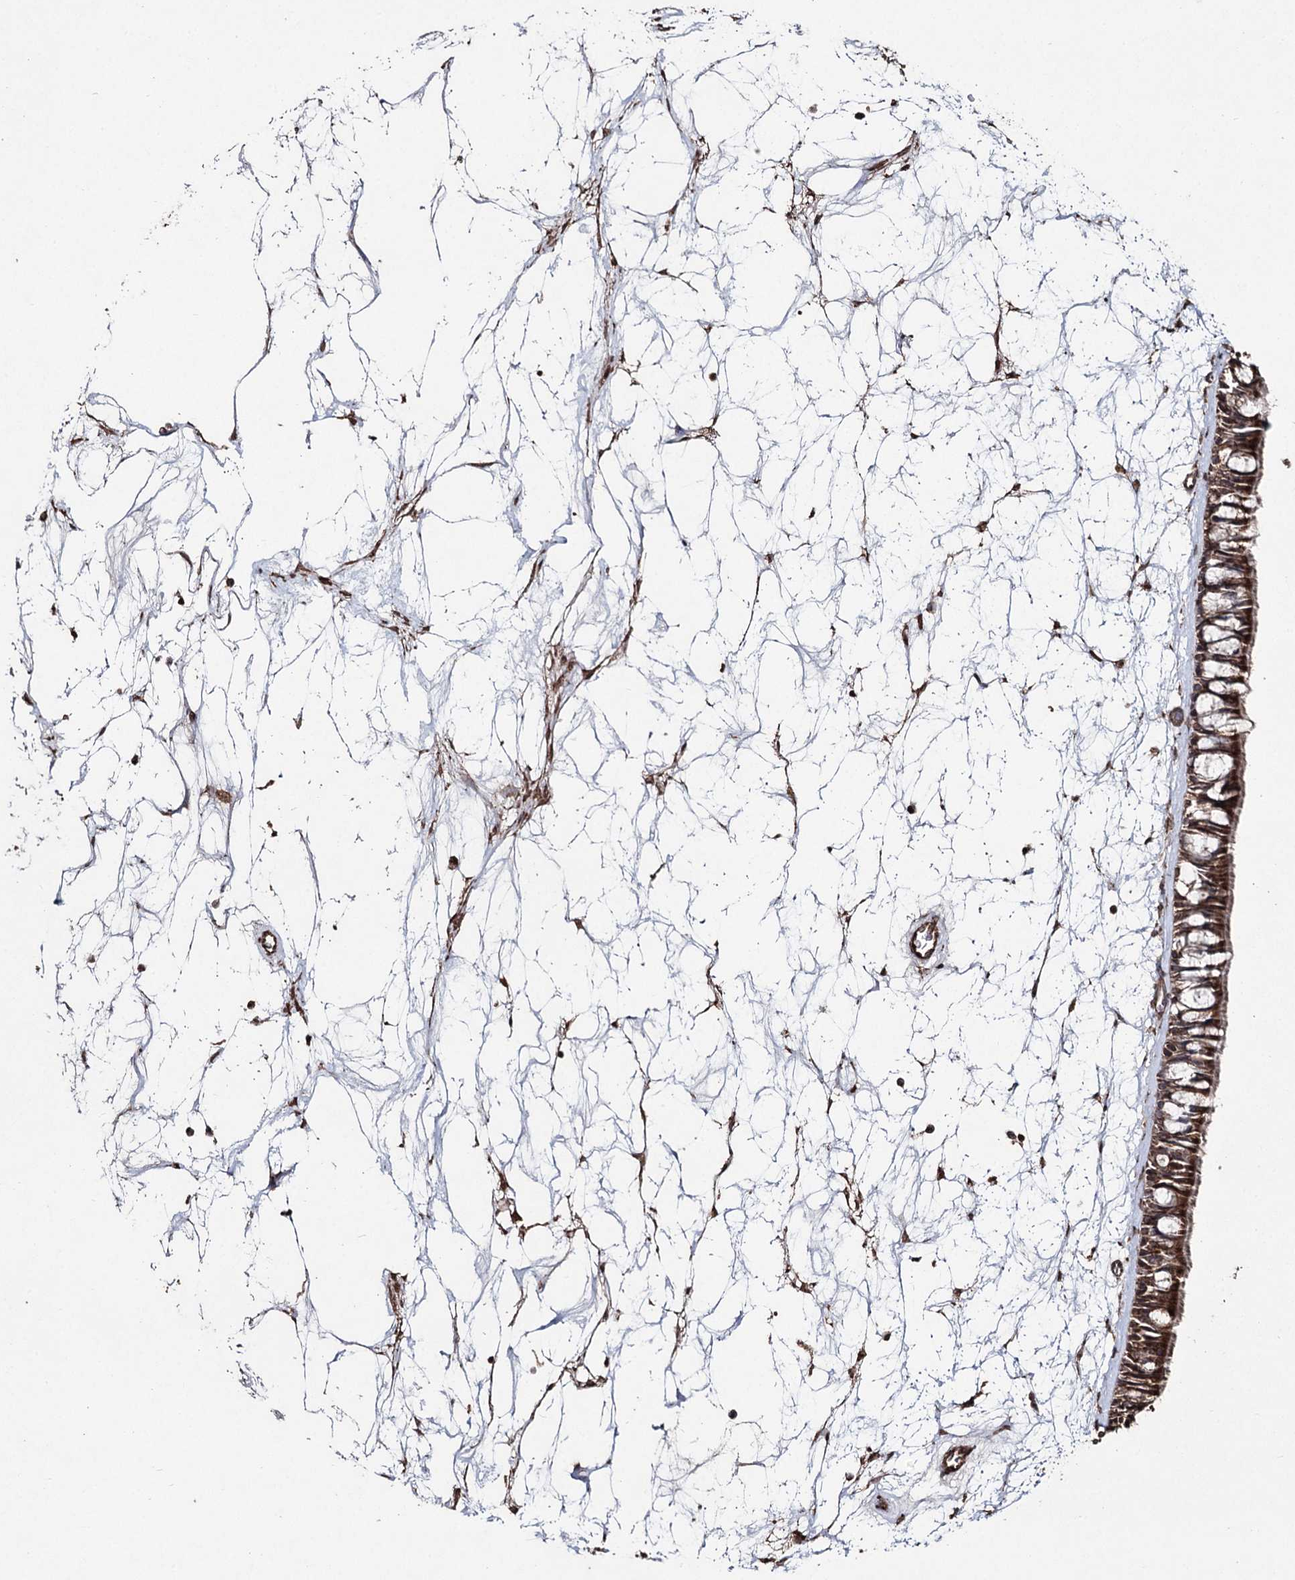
{"staining": {"intensity": "strong", "quantity": ">75%", "location": "cytoplasmic/membranous"}, "tissue": "nasopharynx", "cell_type": "Respiratory epithelial cells", "image_type": "normal", "snomed": [{"axis": "morphology", "description": "Normal tissue, NOS"}, {"axis": "topography", "description": "Nasopharynx"}], "caption": "Immunohistochemistry (IHC) micrograph of normal nasopharynx: human nasopharynx stained using IHC demonstrates high levels of strong protein expression localized specifically in the cytoplasmic/membranous of respiratory epithelial cells, appearing as a cytoplasmic/membranous brown color.", "gene": "SLF2", "patient": {"sex": "male", "age": 64}}